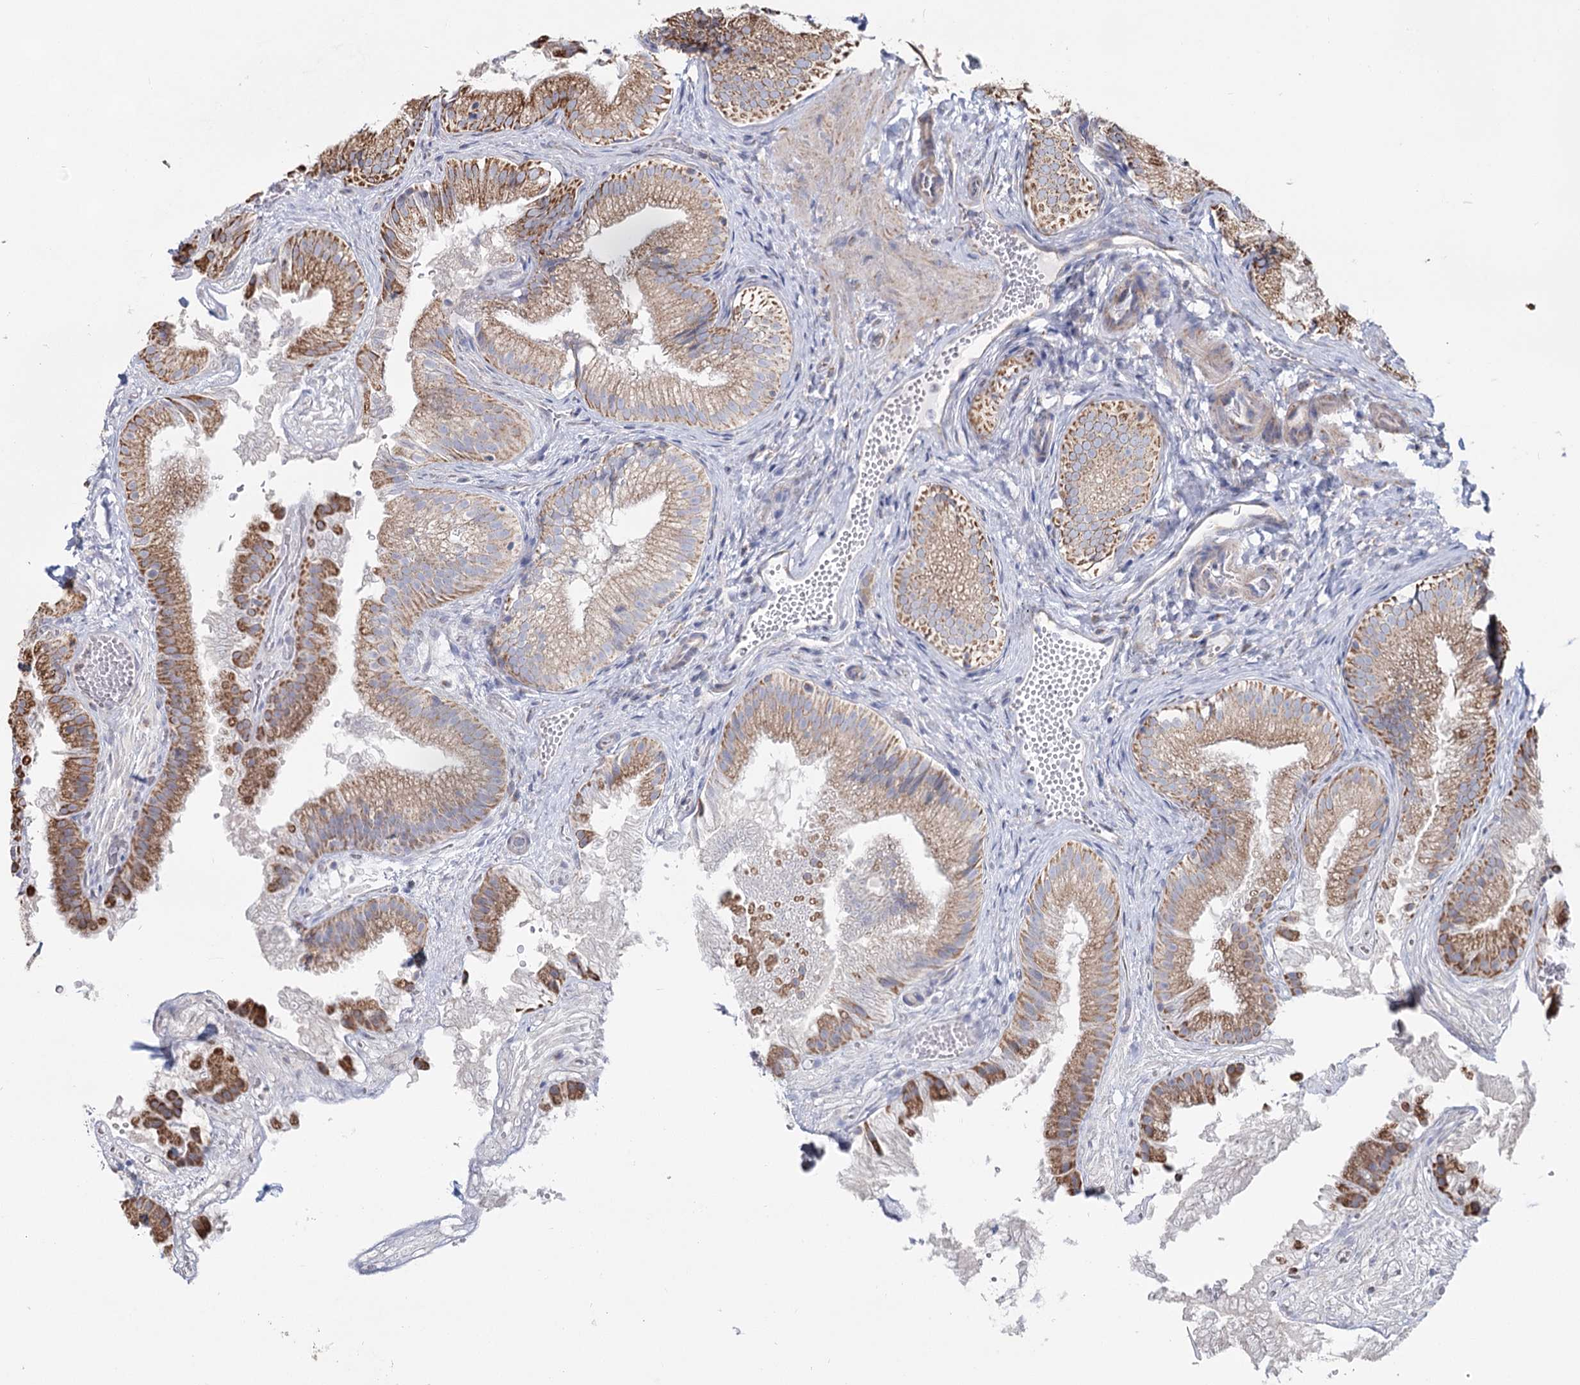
{"staining": {"intensity": "moderate", "quantity": ">75%", "location": "cytoplasmic/membranous"}, "tissue": "gallbladder", "cell_type": "Glandular cells", "image_type": "normal", "snomed": [{"axis": "morphology", "description": "Normal tissue, NOS"}, {"axis": "topography", "description": "Gallbladder"}], "caption": "This is a photomicrograph of immunohistochemistry staining of normal gallbladder, which shows moderate staining in the cytoplasmic/membranous of glandular cells.", "gene": "CCDC73", "patient": {"sex": "female", "age": 30}}